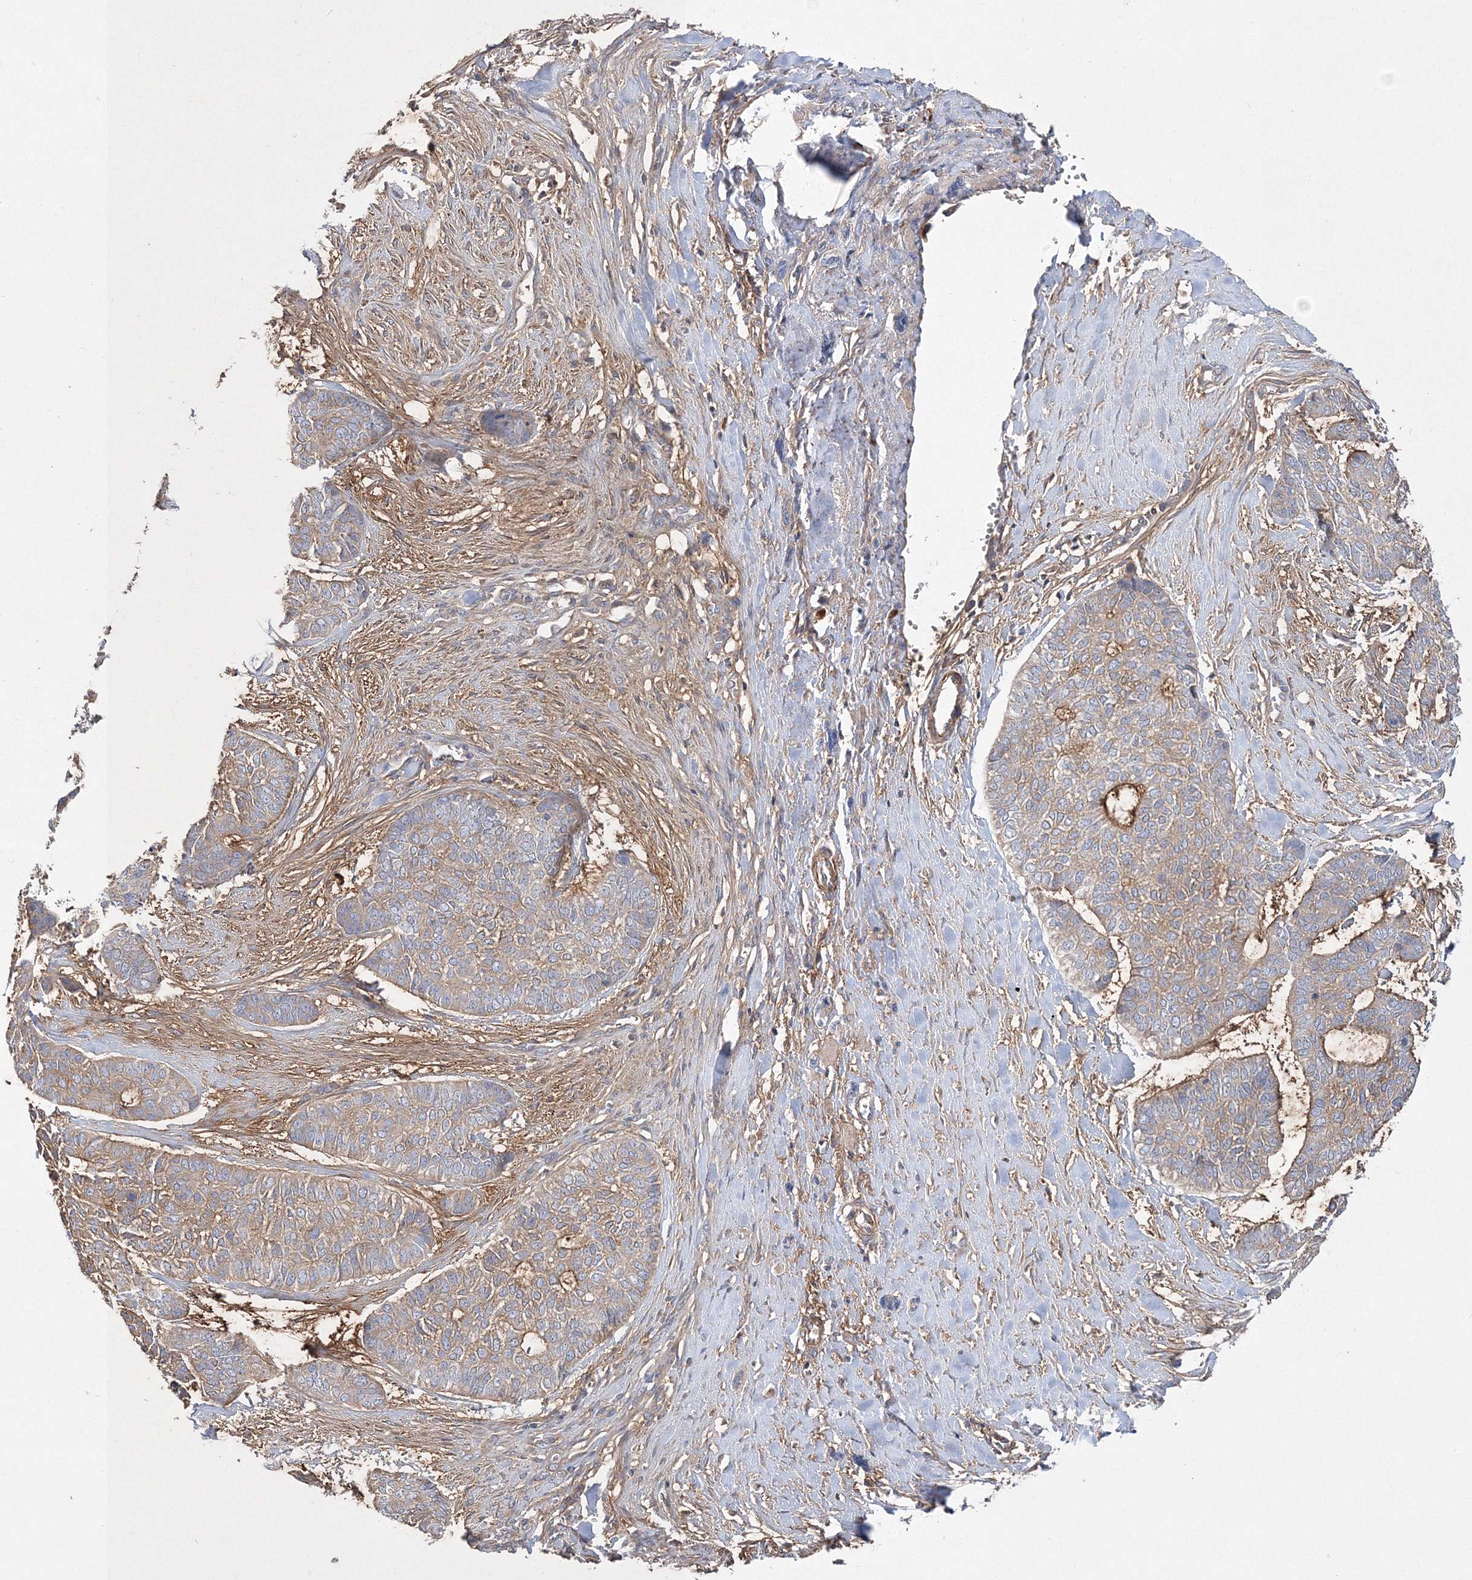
{"staining": {"intensity": "weak", "quantity": "25%-75%", "location": "cytoplasmic/membranous"}, "tissue": "skin cancer", "cell_type": "Tumor cells", "image_type": "cancer", "snomed": [{"axis": "morphology", "description": "Basal cell carcinoma"}, {"axis": "topography", "description": "Skin"}], "caption": "An IHC image of tumor tissue is shown. Protein staining in brown shows weak cytoplasmic/membranous positivity in skin cancer within tumor cells.", "gene": "ZSWIM6", "patient": {"sex": "female", "age": 64}}